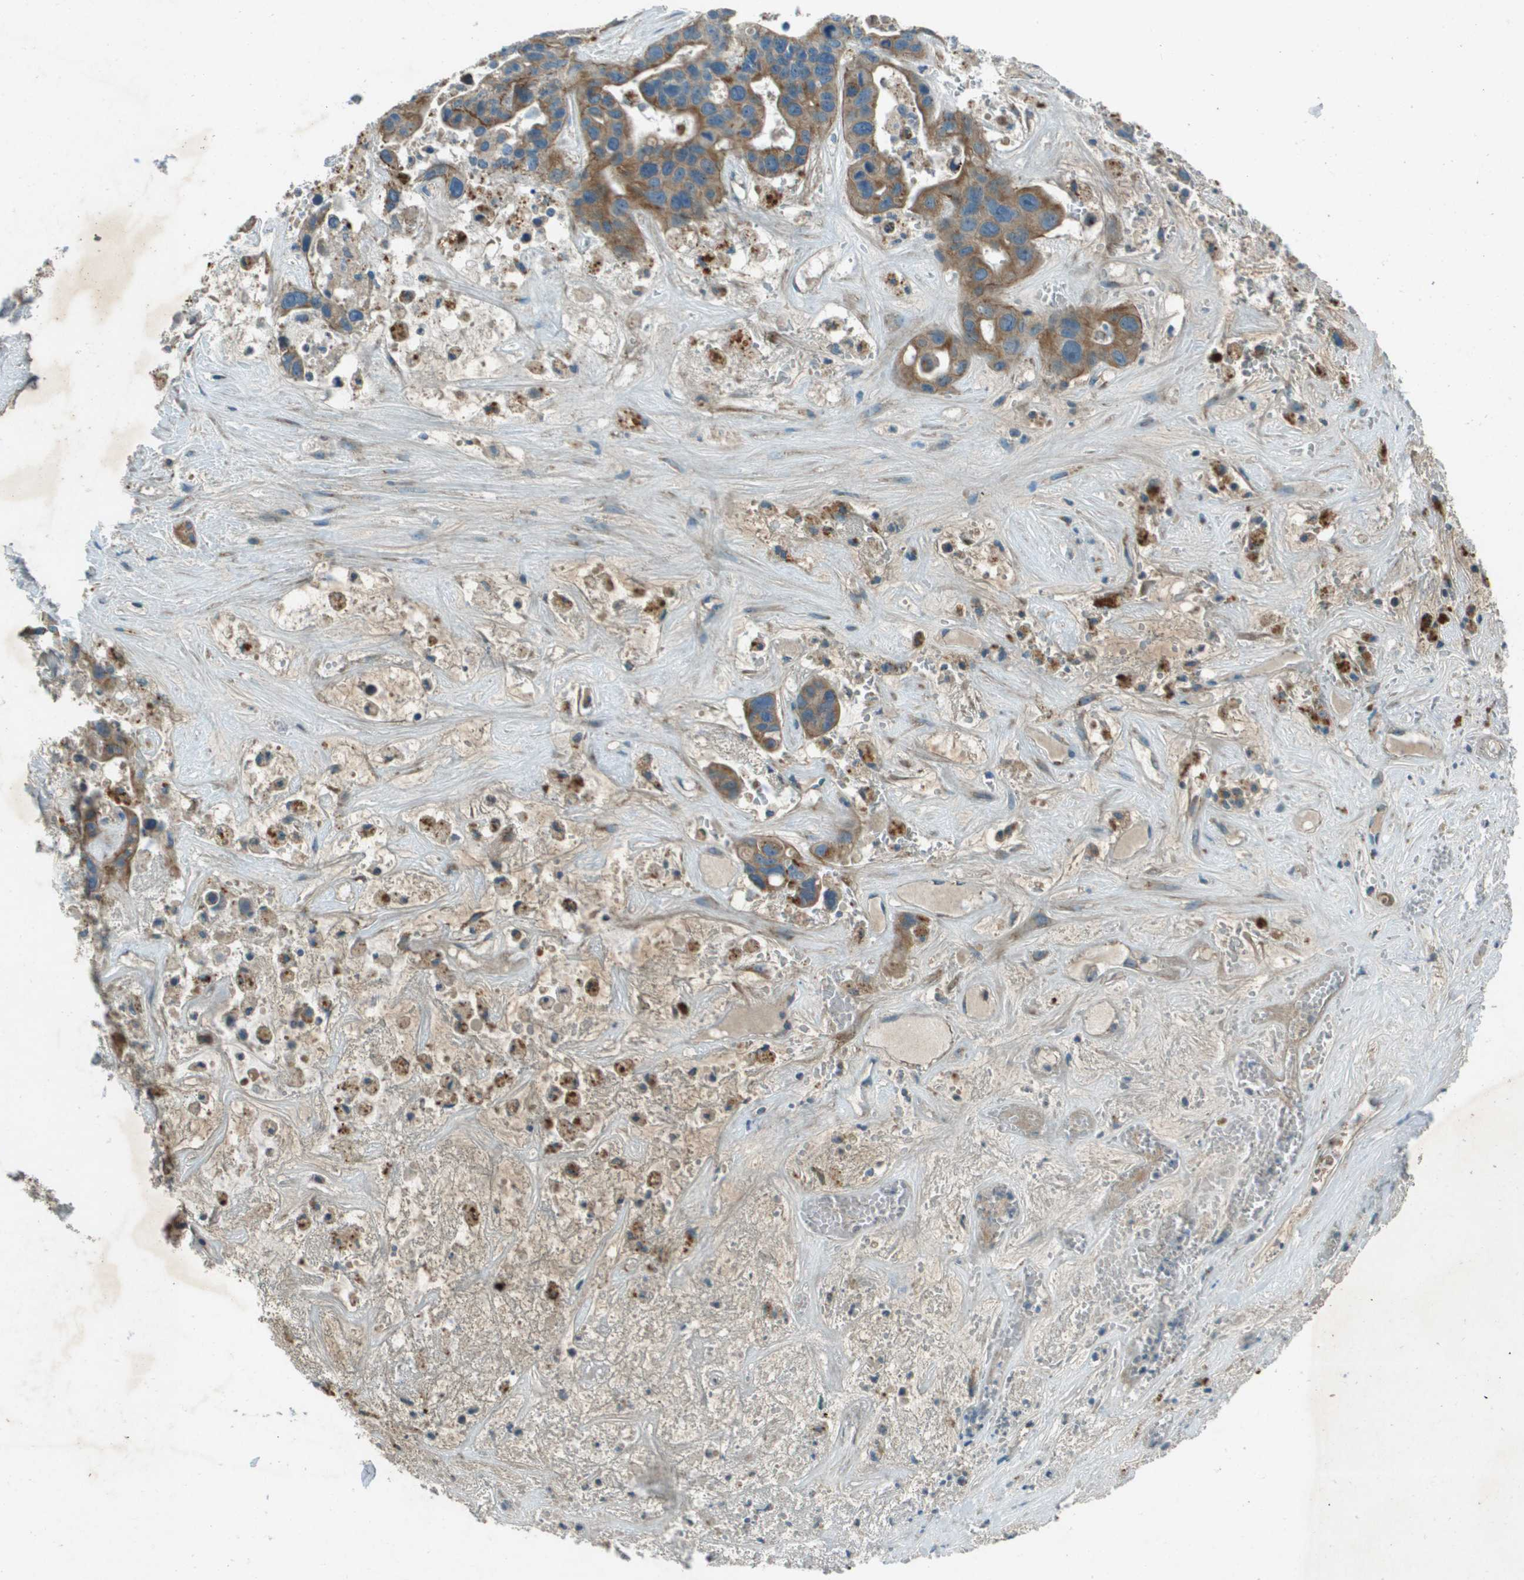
{"staining": {"intensity": "moderate", "quantity": ">75%", "location": "cytoplasmic/membranous"}, "tissue": "liver cancer", "cell_type": "Tumor cells", "image_type": "cancer", "snomed": [{"axis": "morphology", "description": "Cholangiocarcinoma"}, {"axis": "topography", "description": "Liver"}], "caption": "Immunohistochemical staining of human cholangiocarcinoma (liver) reveals medium levels of moderate cytoplasmic/membranous staining in approximately >75% of tumor cells.", "gene": "MIGA1", "patient": {"sex": "female", "age": 65}}